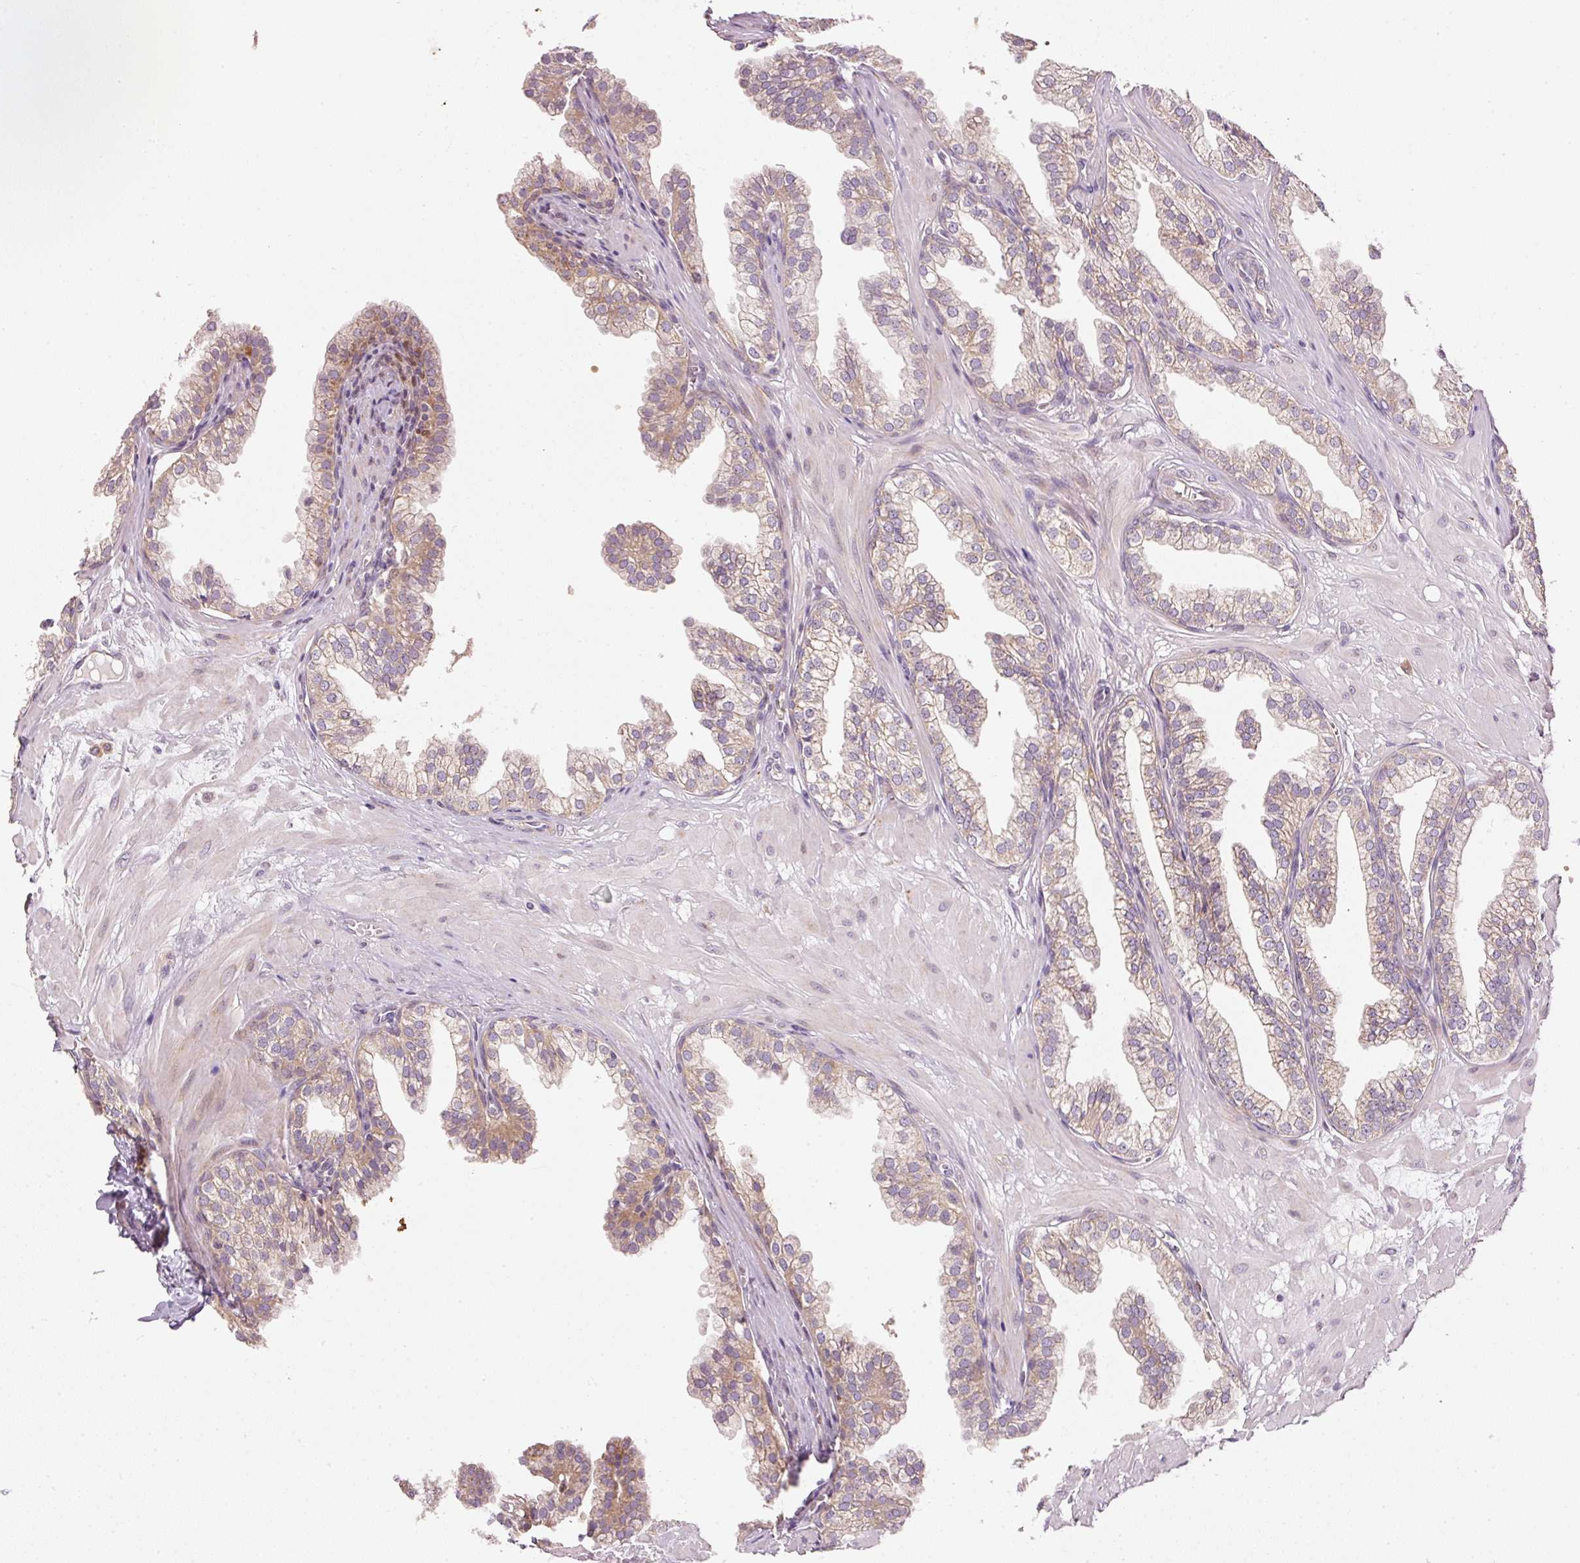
{"staining": {"intensity": "weak", "quantity": "25%-75%", "location": "cytoplasmic/membranous"}, "tissue": "prostate", "cell_type": "Glandular cells", "image_type": "normal", "snomed": [{"axis": "morphology", "description": "Normal tissue, NOS"}, {"axis": "topography", "description": "Prostate"}, {"axis": "topography", "description": "Peripheral nerve tissue"}], "caption": "An immunohistochemistry histopathology image of unremarkable tissue is shown. Protein staining in brown highlights weak cytoplasmic/membranous positivity in prostate within glandular cells. The staining was performed using DAB (3,3'-diaminobenzidine), with brown indicating positive protein expression. Nuclei are stained blue with hematoxylin.", "gene": "MTHFD1L", "patient": {"sex": "male", "age": 55}}